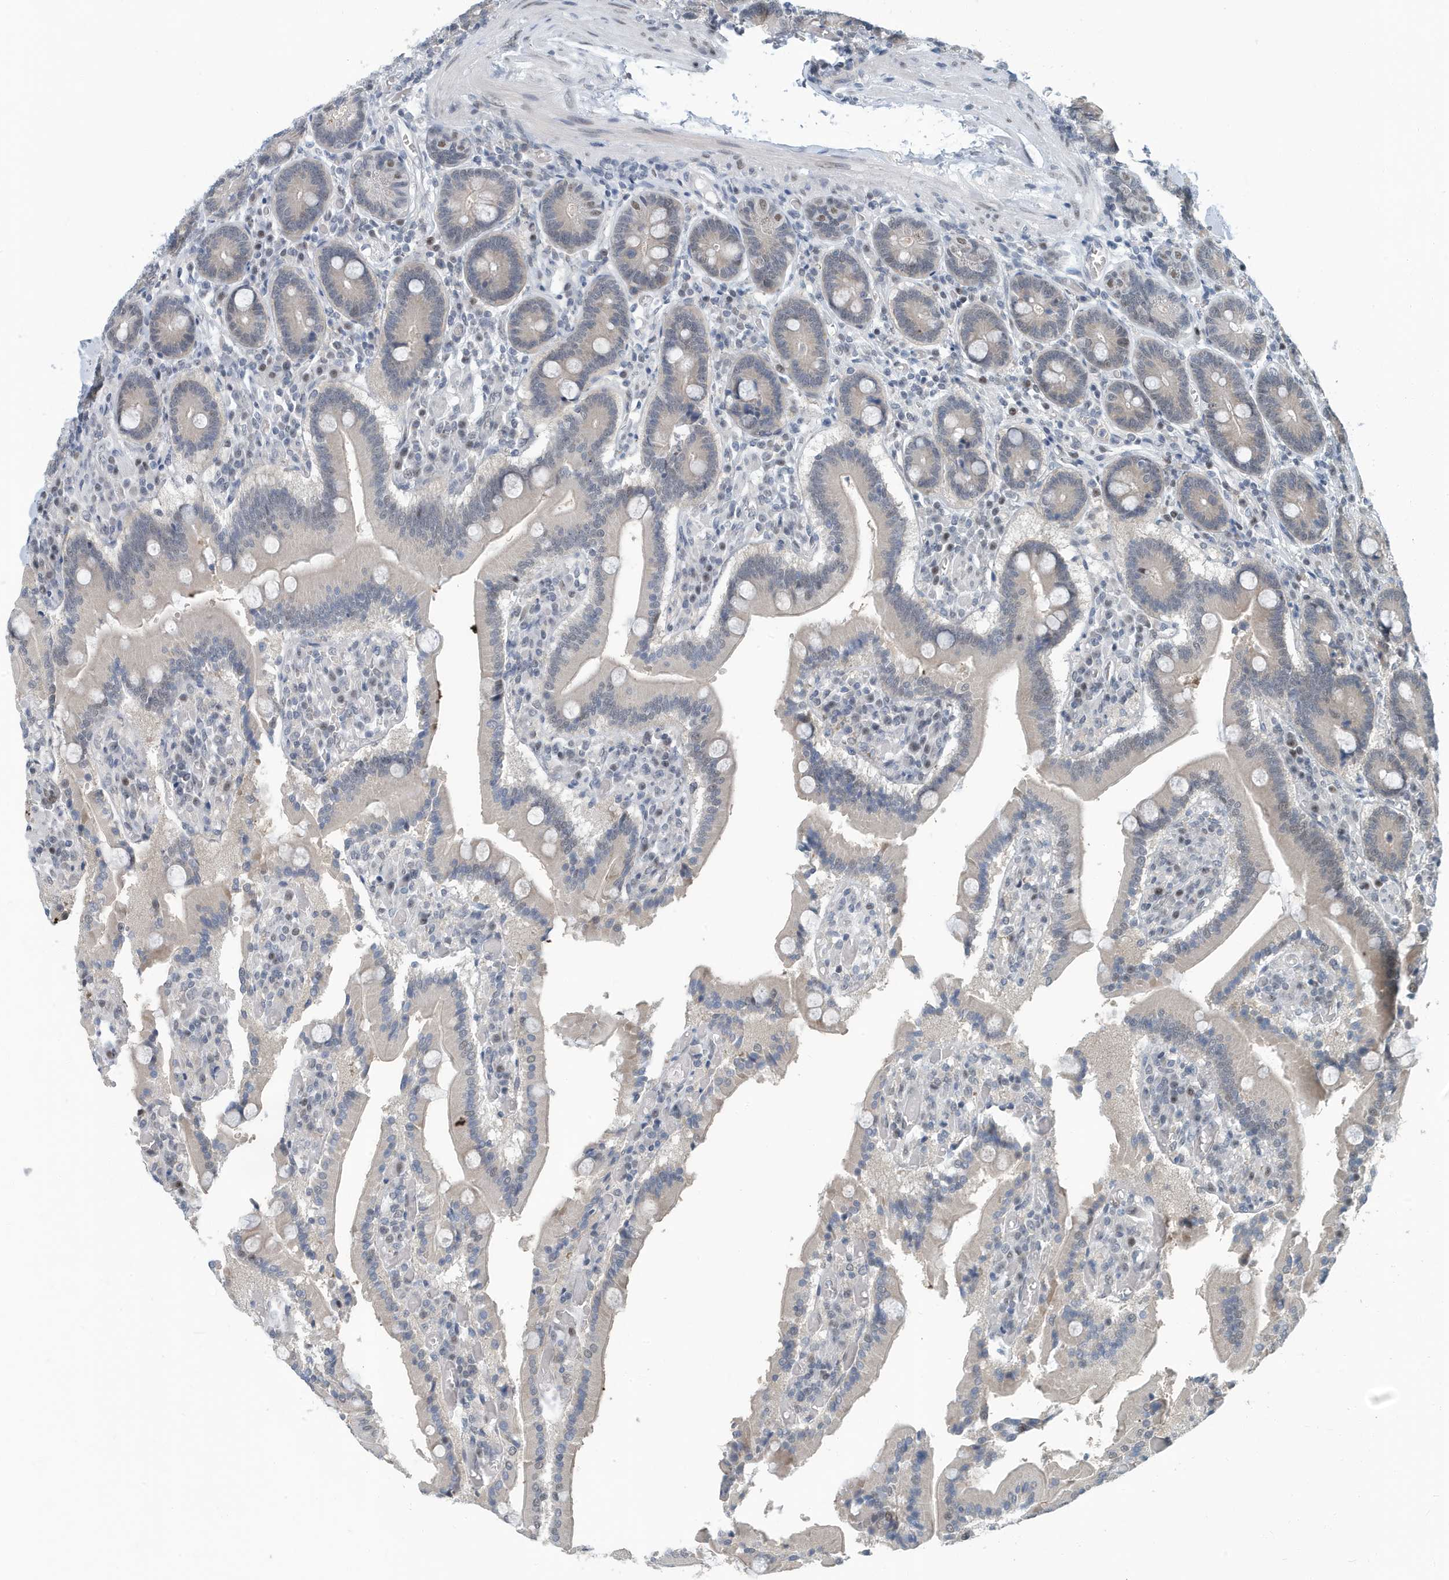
{"staining": {"intensity": "moderate", "quantity": "<25%", "location": "cytoplasmic/membranous,nuclear"}, "tissue": "duodenum", "cell_type": "Glandular cells", "image_type": "normal", "snomed": [{"axis": "morphology", "description": "Normal tissue, NOS"}, {"axis": "topography", "description": "Duodenum"}], "caption": "Normal duodenum was stained to show a protein in brown. There is low levels of moderate cytoplasmic/membranous,nuclear staining in approximately <25% of glandular cells.", "gene": "KIF15", "patient": {"sex": "female", "age": 62}}